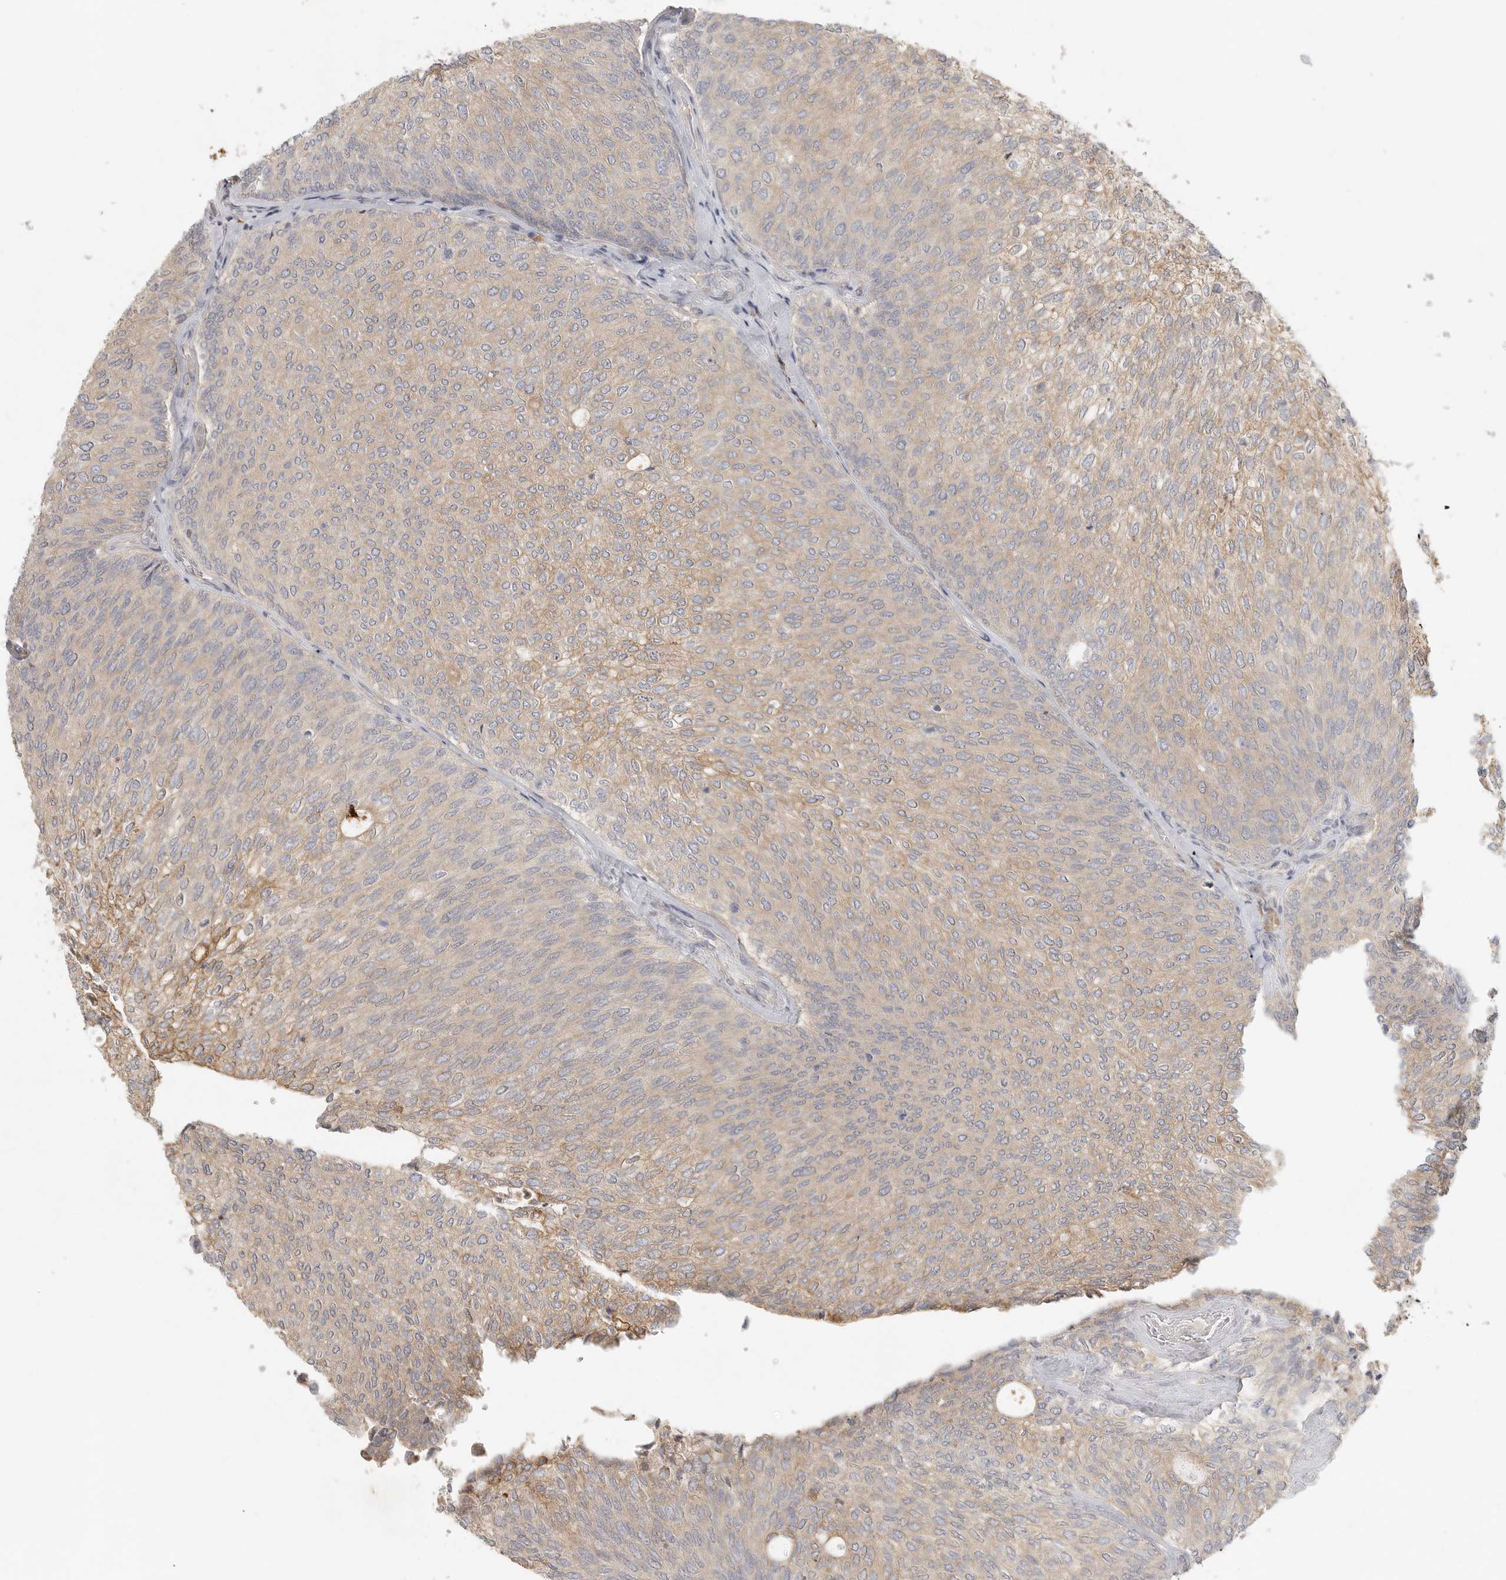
{"staining": {"intensity": "weak", "quantity": ">75%", "location": "cytoplasmic/membranous"}, "tissue": "urothelial cancer", "cell_type": "Tumor cells", "image_type": "cancer", "snomed": [{"axis": "morphology", "description": "Urothelial carcinoma, Low grade"}, {"axis": "topography", "description": "Urinary bladder"}], "caption": "The image demonstrates immunohistochemical staining of low-grade urothelial carcinoma. There is weak cytoplasmic/membranous staining is present in about >75% of tumor cells.", "gene": "SLC25A36", "patient": {"sex": "female", "age": 79}}